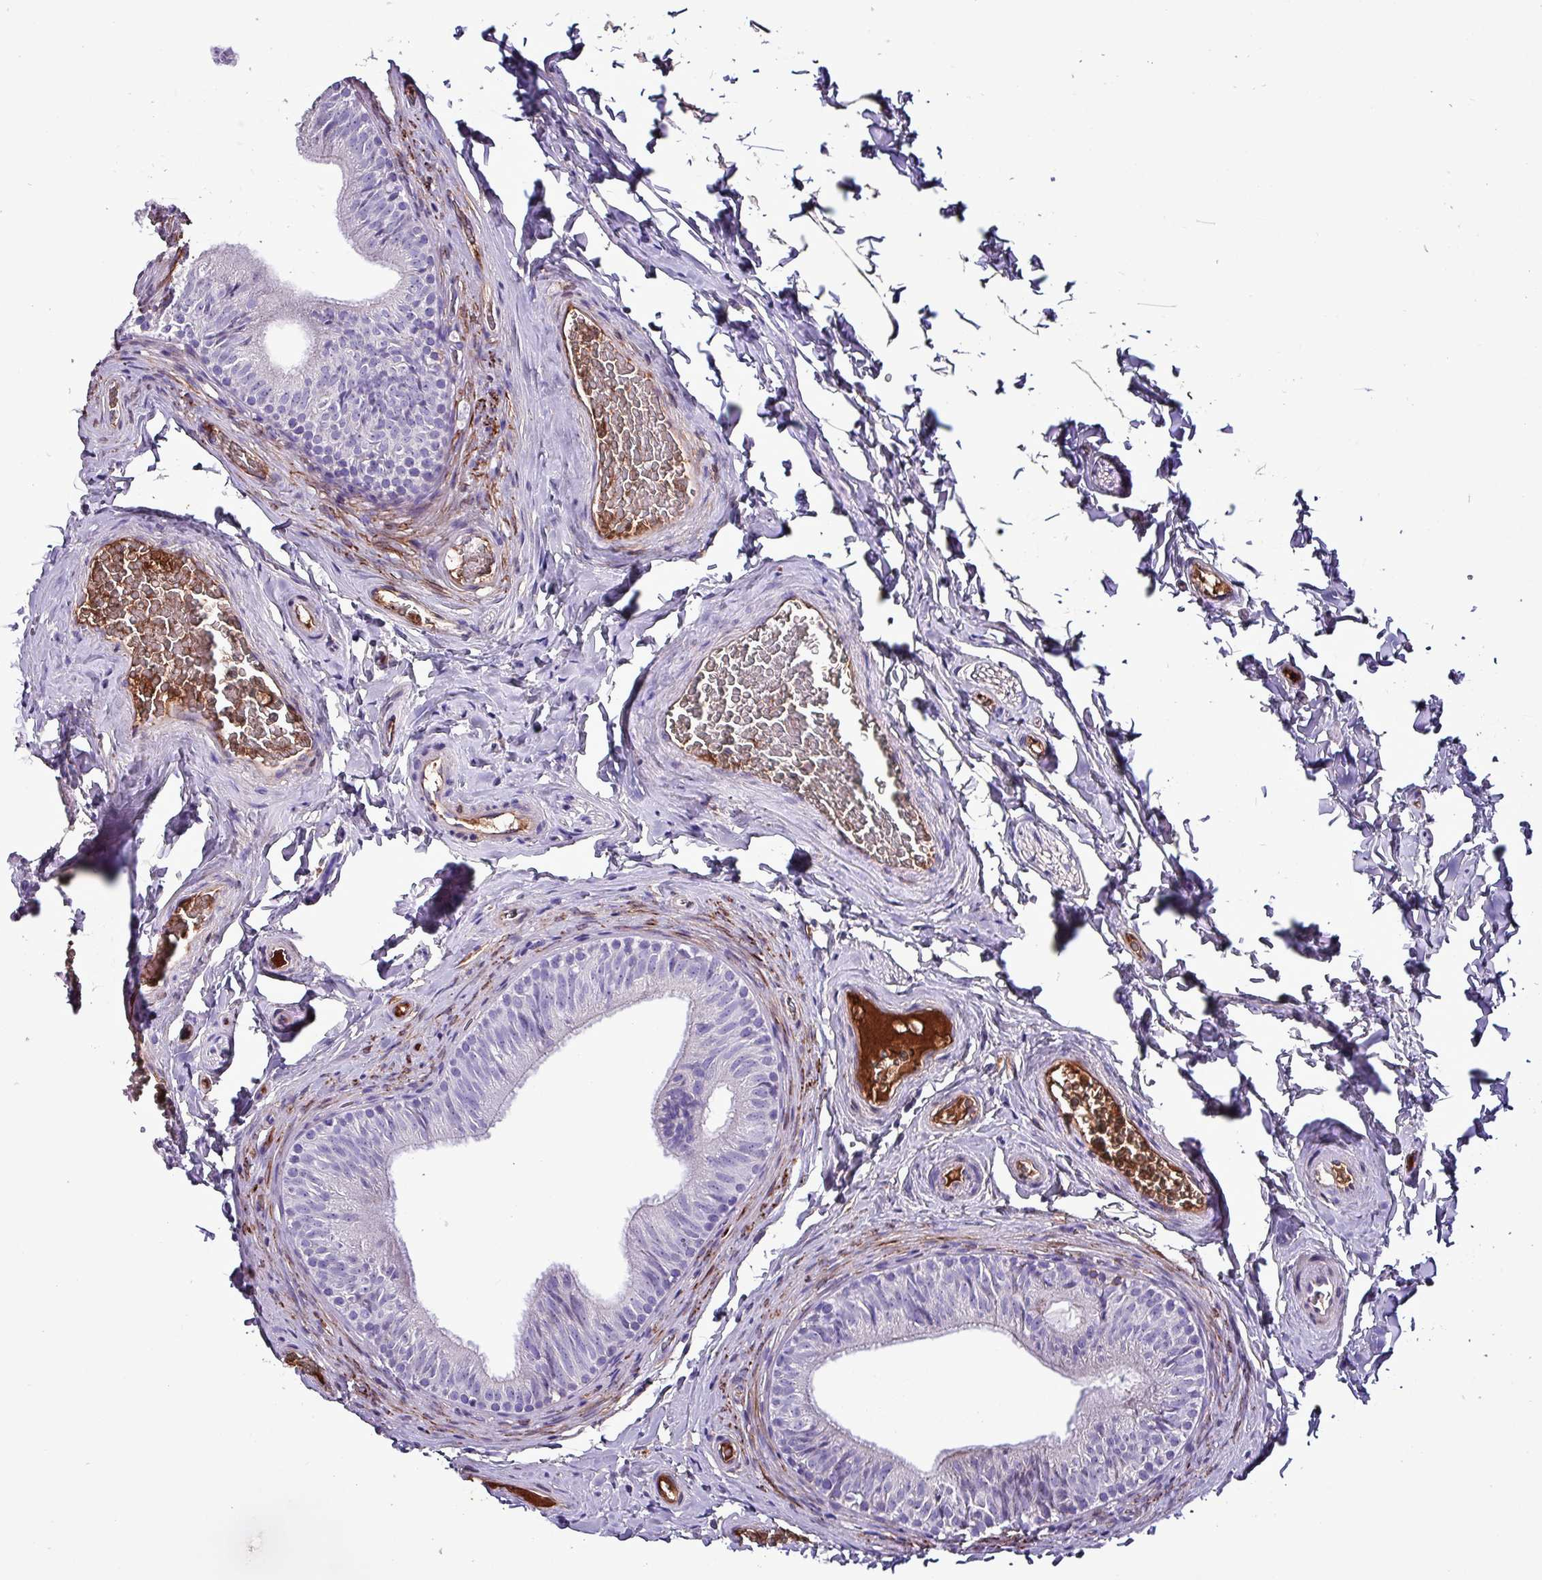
{"staining": {"intensity": "weak", "quantity": "25%-75%", "location": "nuclear"}, "tissue": "epididymis", "cell_type": "Glandular cells", "image_type": "normal", "snomed": [{"axis": "morphology", "description": "Normal tissue, NOS"}, {"axis": "topography", "description": "Epididymis"}], "caption": "A low amount of weak nuclear positivity is present in about 25%-75% of glandular cells in unremarkable epididymis.", "gene": "HPR", "patient": {"sex": "male", "age": 34}}